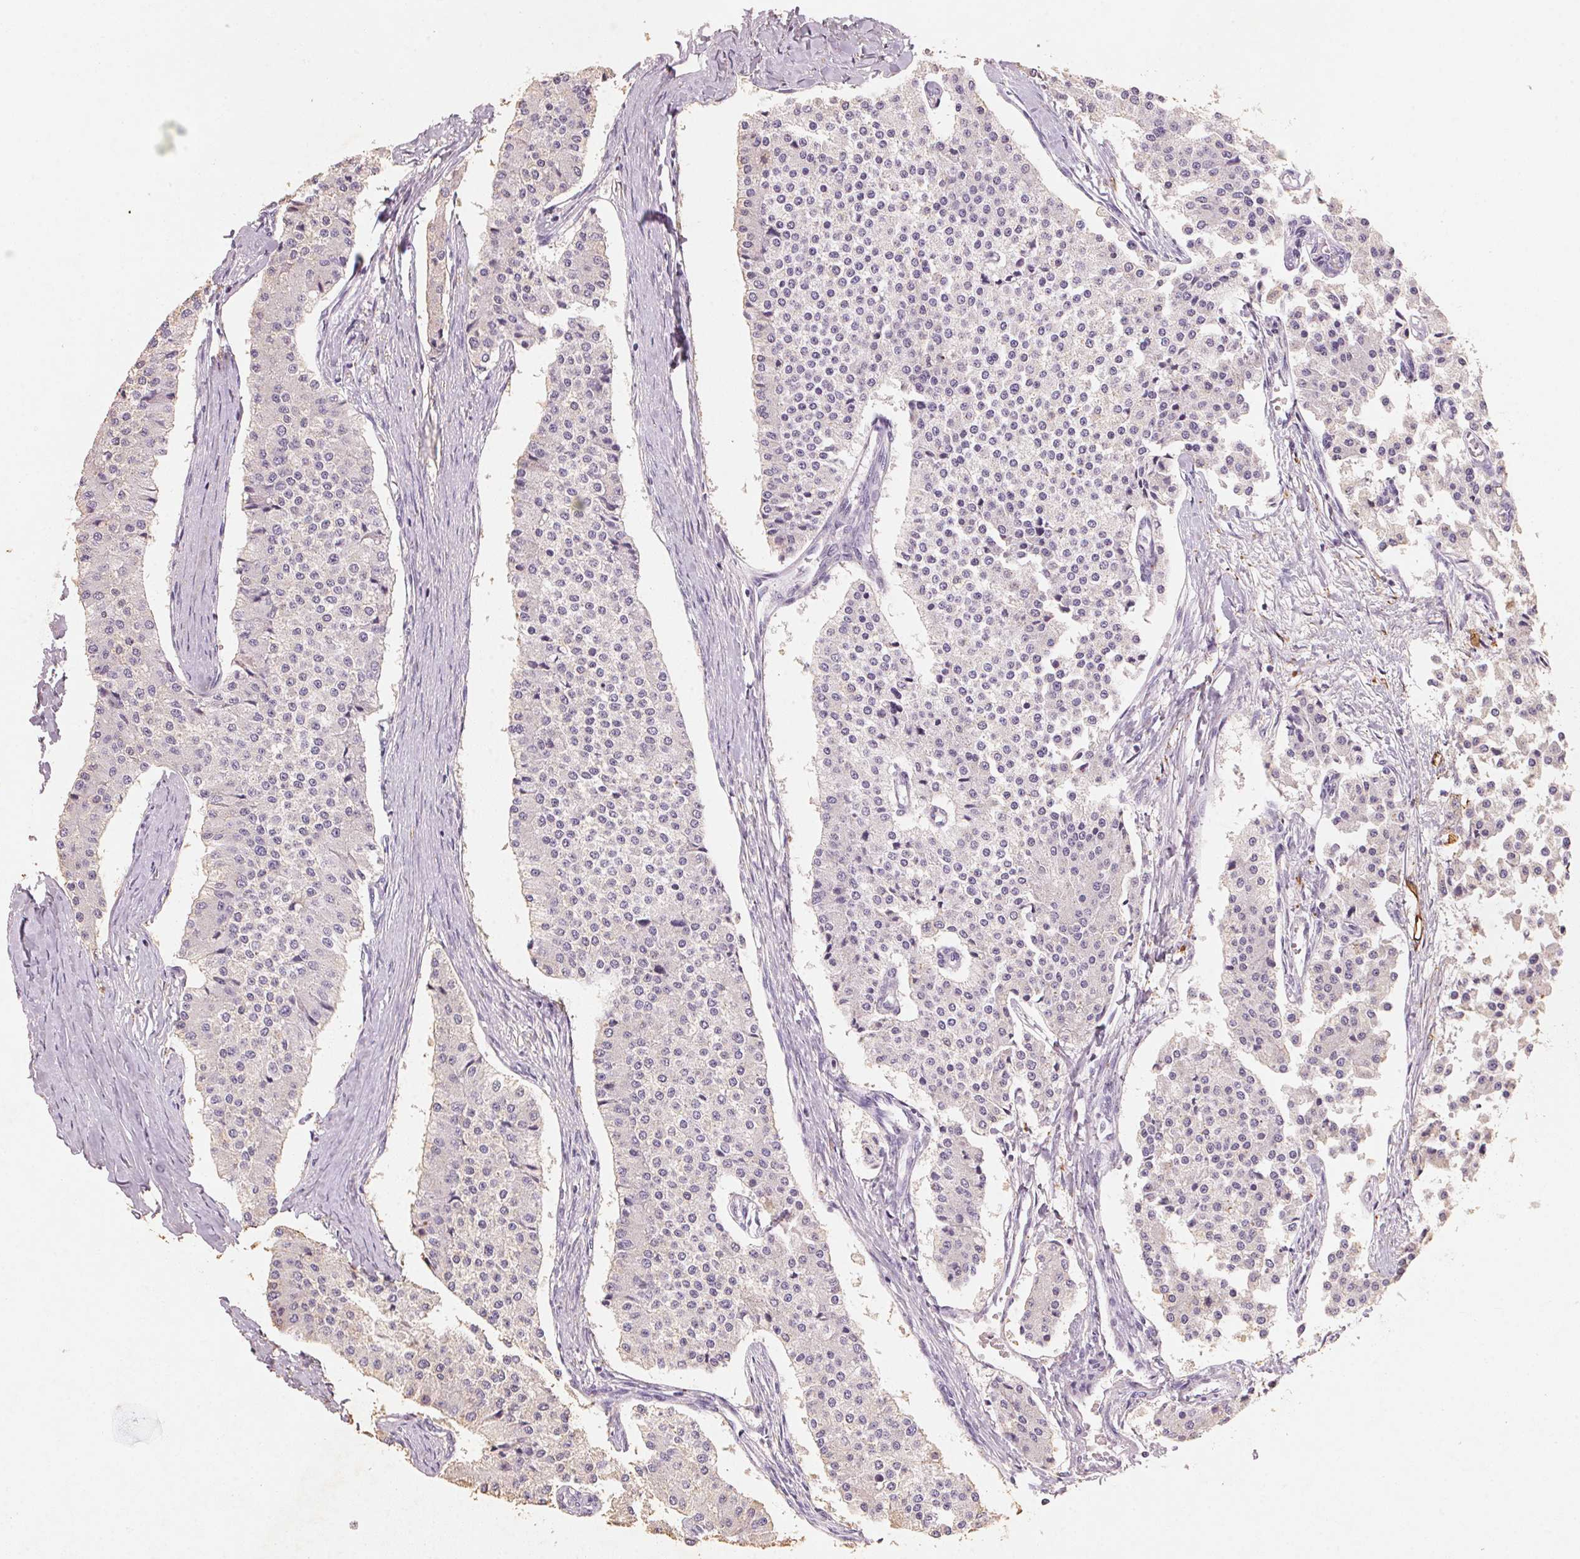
{"staining": {"intensity": "negative", "quantity": "none", "location": "none"}, "tissue": "carcinoid", "cell_type": "Tumor cells", "image_type": "cancer", "snomed": [{"axis": "morphology", "description": "Carcinoid, malignant, NOS"}, {"axis": "topography", "description": "Colon"}], "caption": "Immunohistochemistry of carcinoid demonstrates no positivity in tumor cells.", "gene": "CXCL5", "patient": {"sex": "female", "age": 52}}